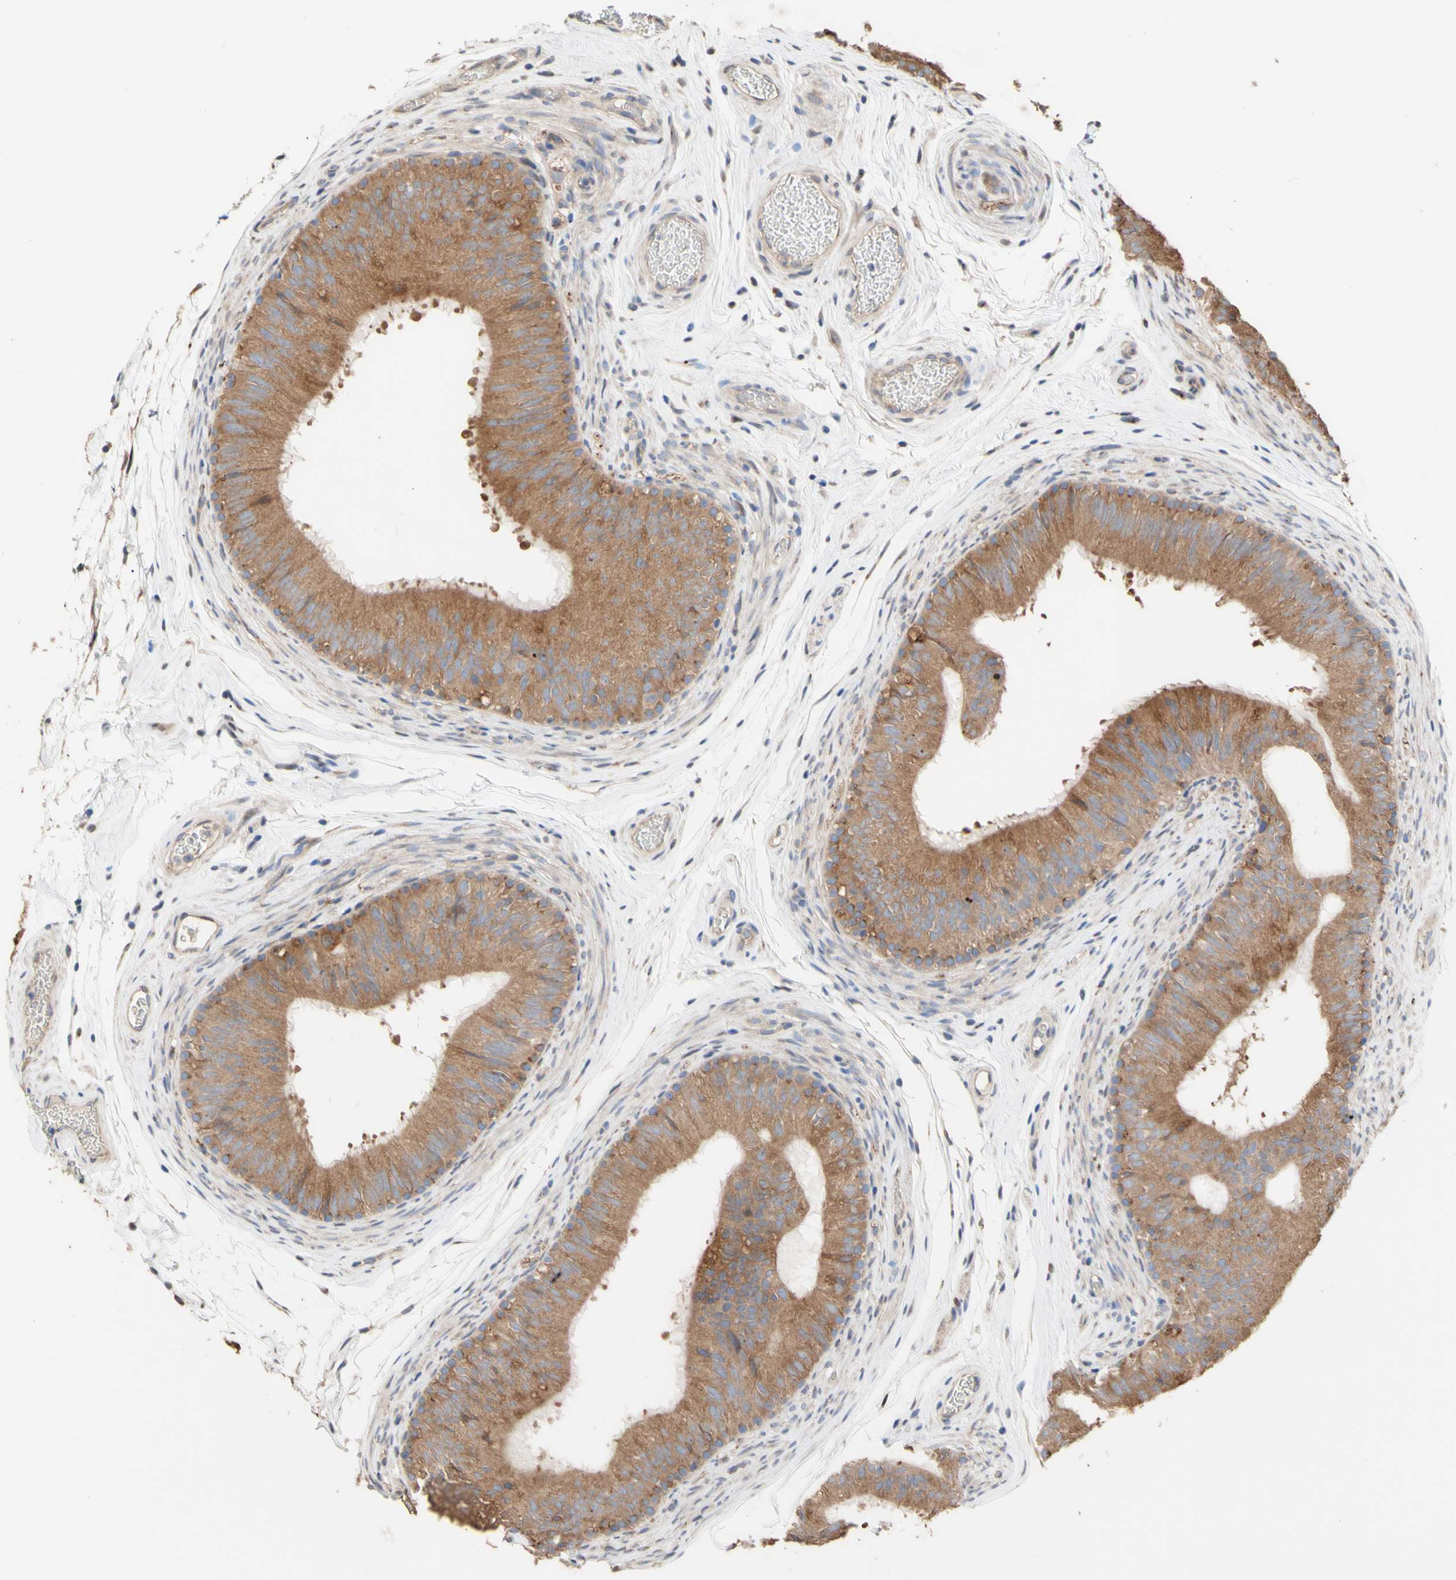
{"staining": {"intensity": "strong", "quantity": ">75%", "location": "cytoplasmic/membranous"}, "tissue": "epididymis", "cell_type": "Glandular cells", "image_type": "normal", "snomed": [{"axis": "morphology", "description": "Normal tissue, NOS"}, {"axis": "topography", "description": "Epididymis"}], "caption": "DAB (3,3'-diaminobenzidine) immunohistochemical staining of normal human epididymis demonstrates strong cytoplasmic/membranous protein positivity in approximately >75% of glandular cells. The protein is stained brown, and the nuclei are stained in blue (DAB IHC with brightfield microscopy, high magnification).", "gene": "NECTIN3", "patient": {"sex": "male", "age": 36}}